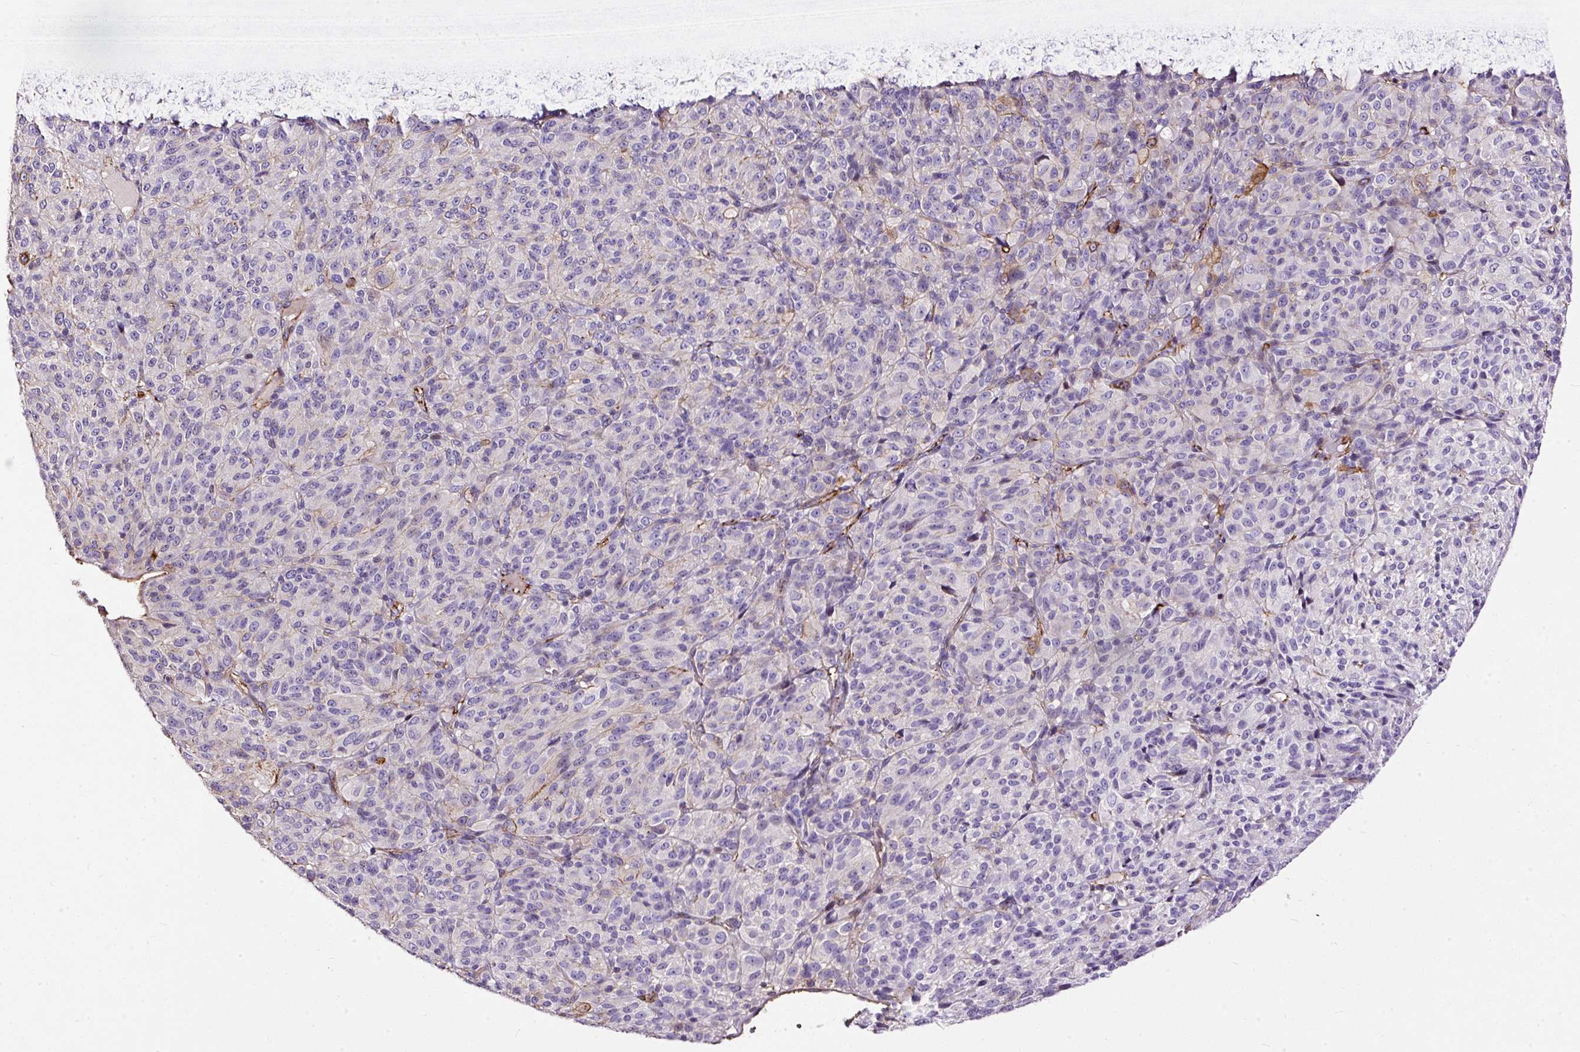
{"staining": {"intensity": "negative", "quantity": "none", "location": "none"}, "tissue": "melanoma", "cell_type": "Tumor cells", "image_type": "cancer", "snomed": [{"axis": "morphology", "description": "Malignant melanoma, Metastatic site"}, {"axis": "topography", "description": "Brain"}], "caption": "This histopathology image is of malignant melanoma (metastatic site) stained with IHC to label a protein in brown with the nuclei are counter-stained blue. There is no expression in tumor cells.", "gene": "MAGEB16", "patient": {"sex": "female", "age": 56}}